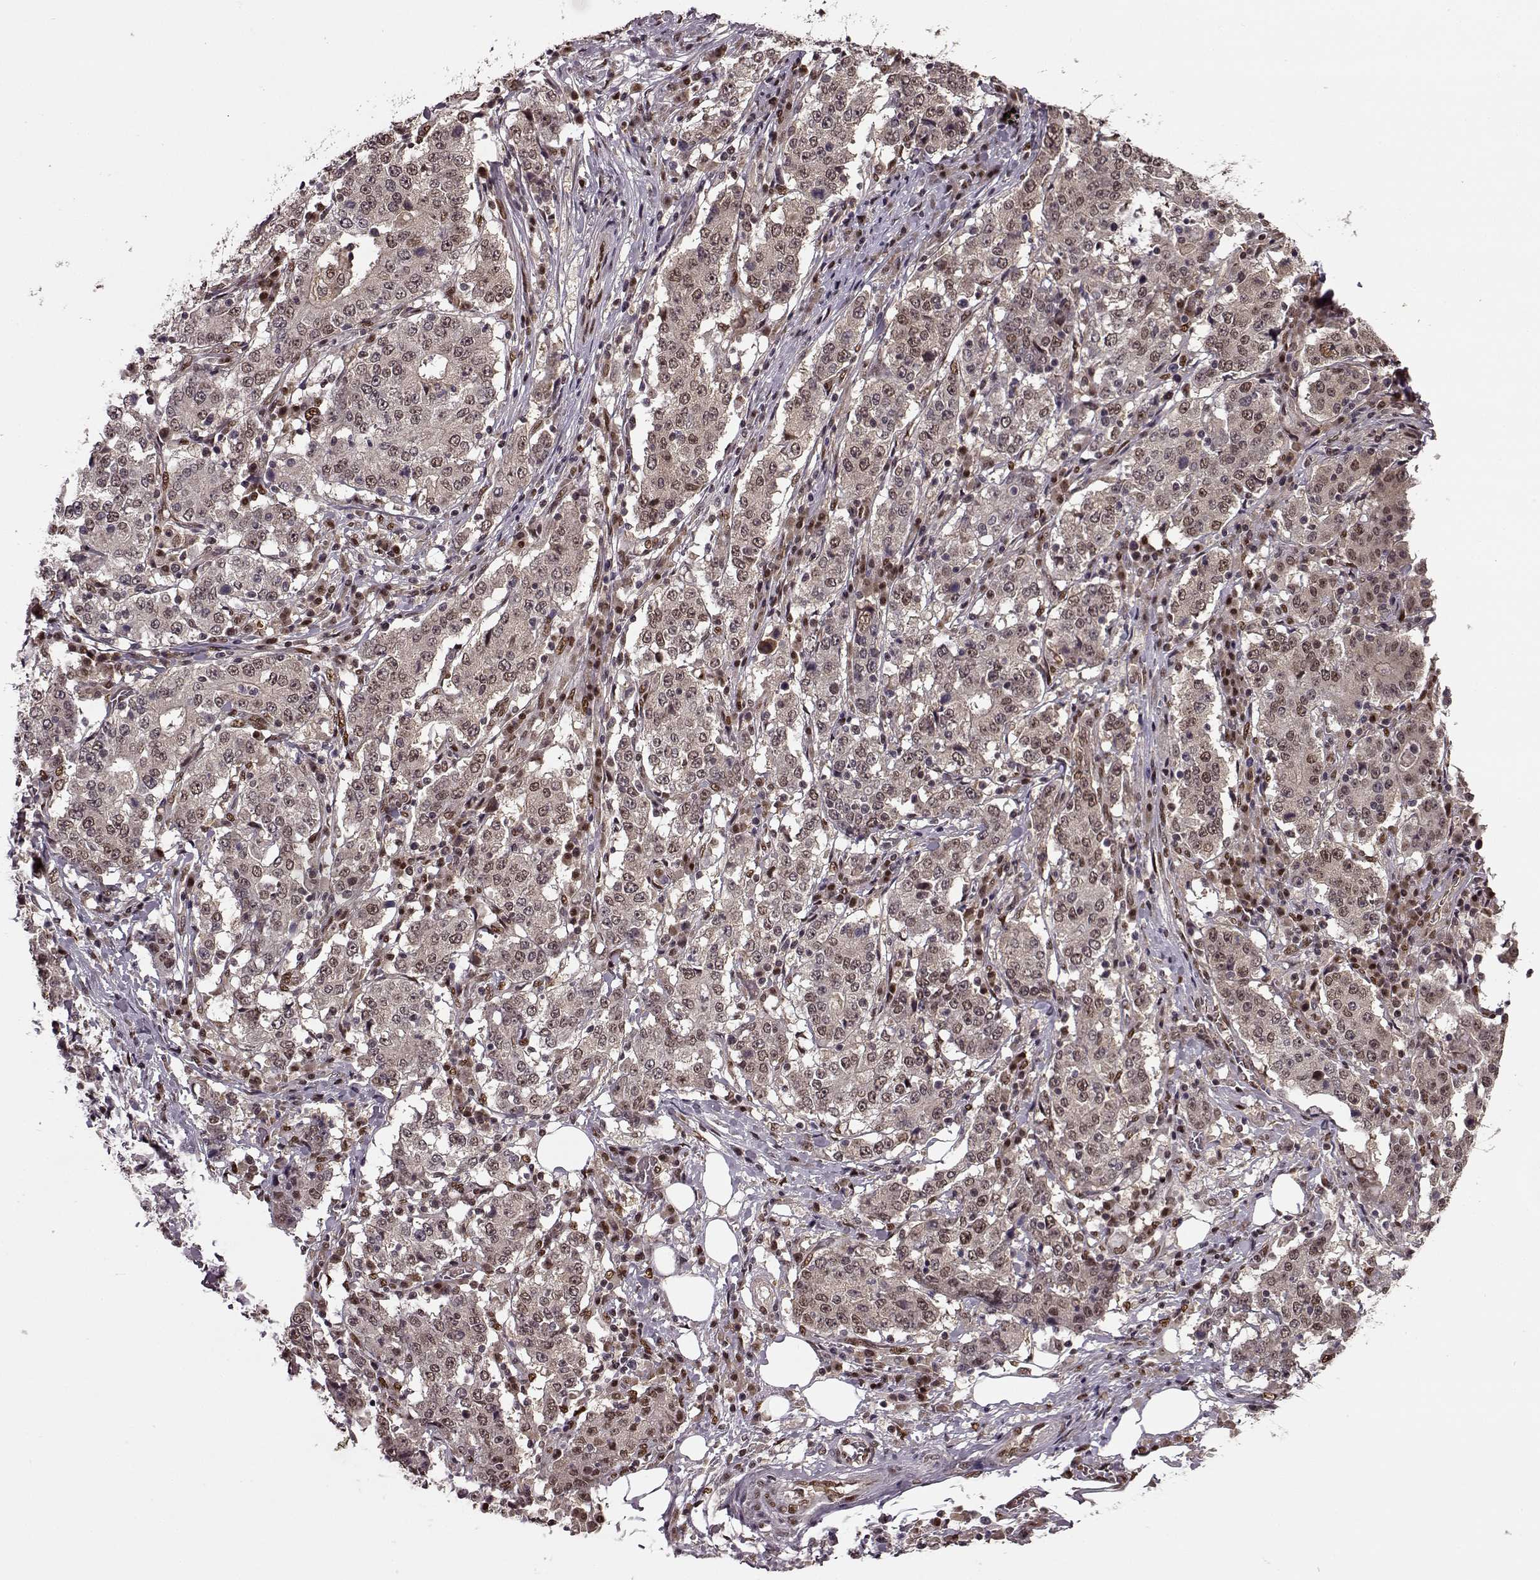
{"staining": {"intensity": "weak", "quantity": "25%-75%", "location": "nuclear"}, "tissue": "stomach cancer", "cell_type": "Tumor cells", "image_type": "cancer", "snomed": [{"axis": "morphology", "description": "Adenocarcinoma, NOS"}, {"axis": "topography", "description": "Stomach"}], "caption": "Approximately 25%-75% of tumor cells in adenocarcinoma (stomach) demonstrate weak nuclear protein expression as visualized by brown immunohistochemical staining.", "gene": "FTO", "patient": {"sex": "male", "age": 59}}